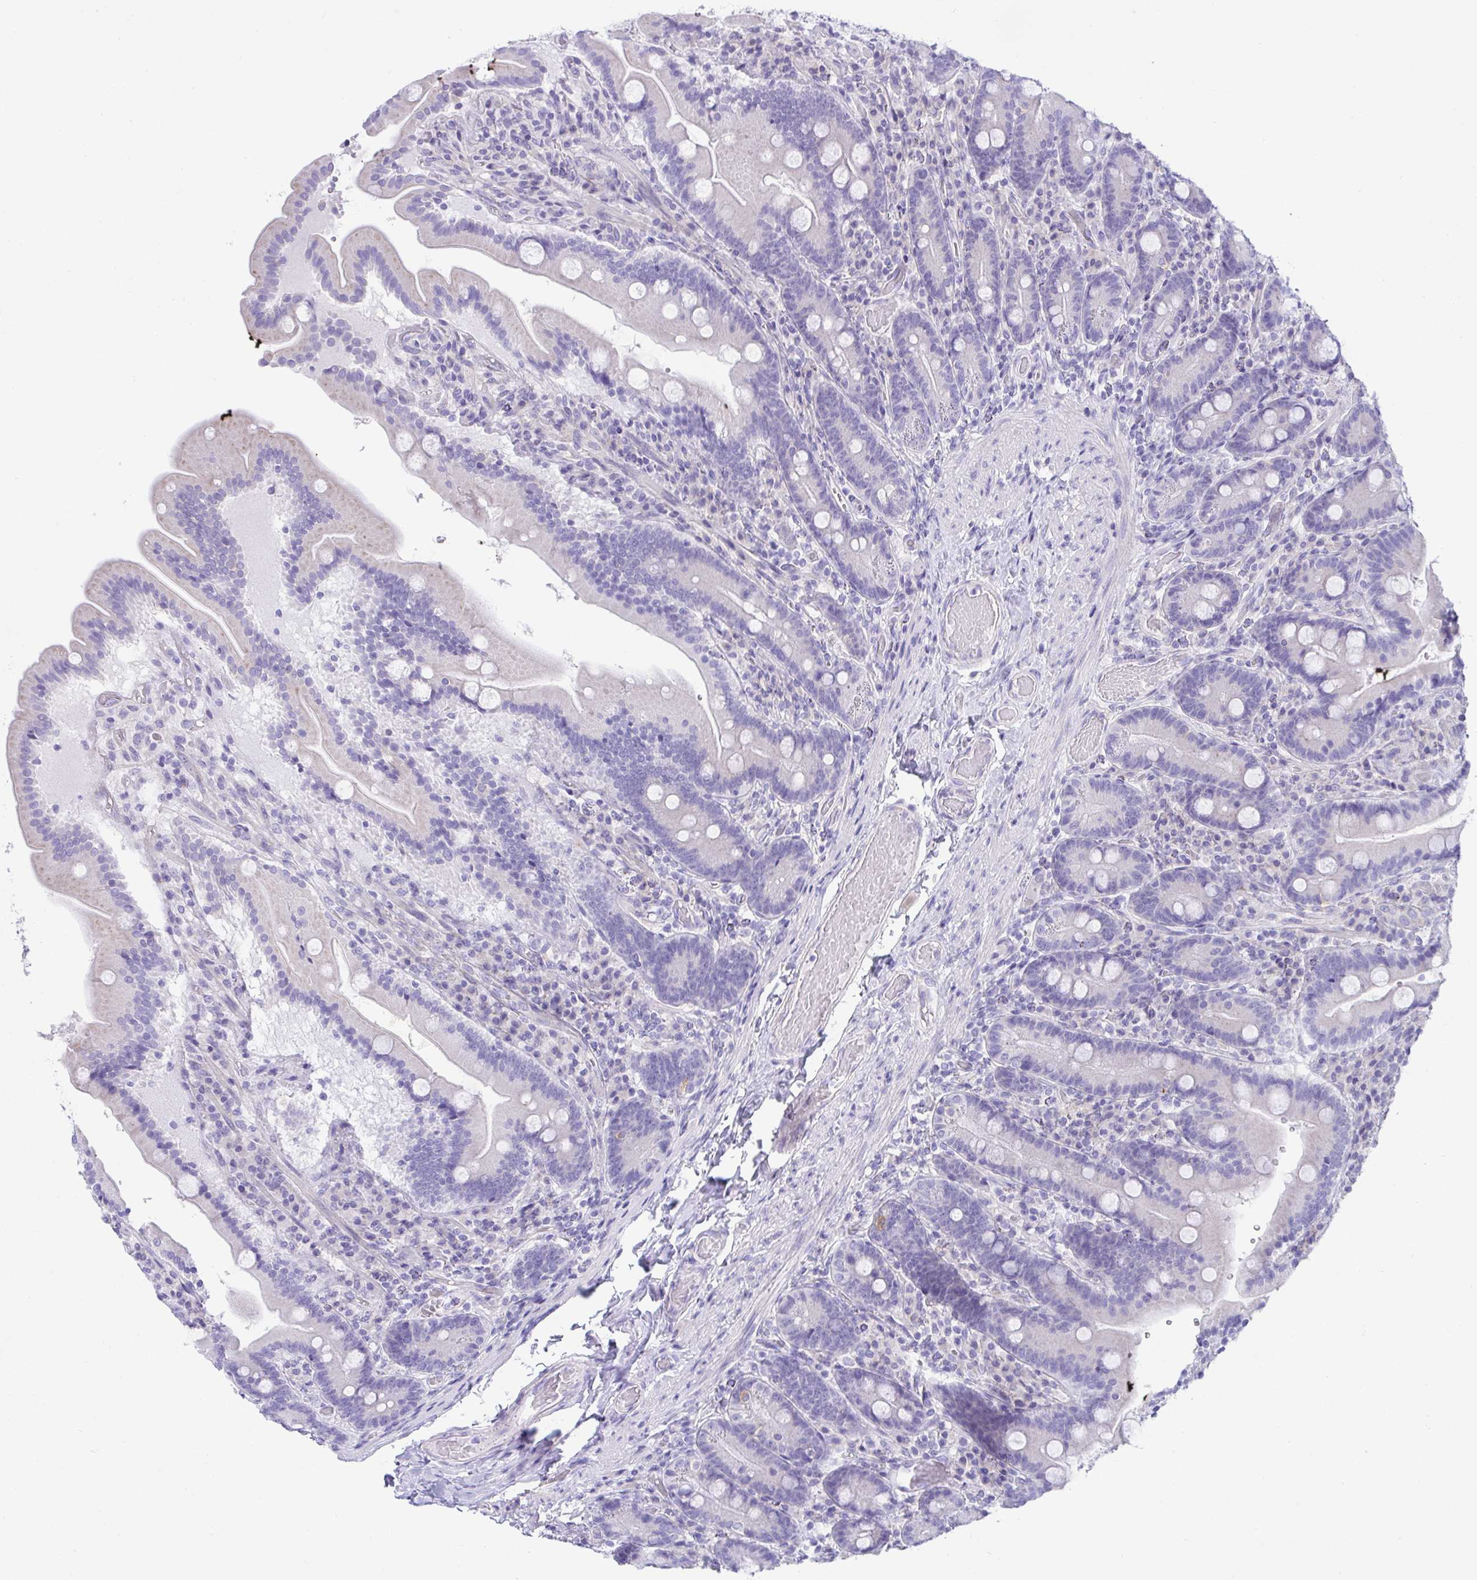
{"staining": {"intensity": "moderate", "quantity": "<25%", "location": "cytoplasmic/membranous"}, "tissue": "duodenum", "cell_type": "Glandular cells", "image_type": "normal", "snomed": [{"axis": "morphology", "description": "Normal tissue, NOS"}, {"axis": "topography", "description": "Duodenum"}], "caption": "Glandular cells show low levels of moderate cytoplasmic/membranous positivity in approximately <25% of cells in normal human duodenum.", "gene": "TMEM106B", "patient": {"sex": "female", "age": 62}}